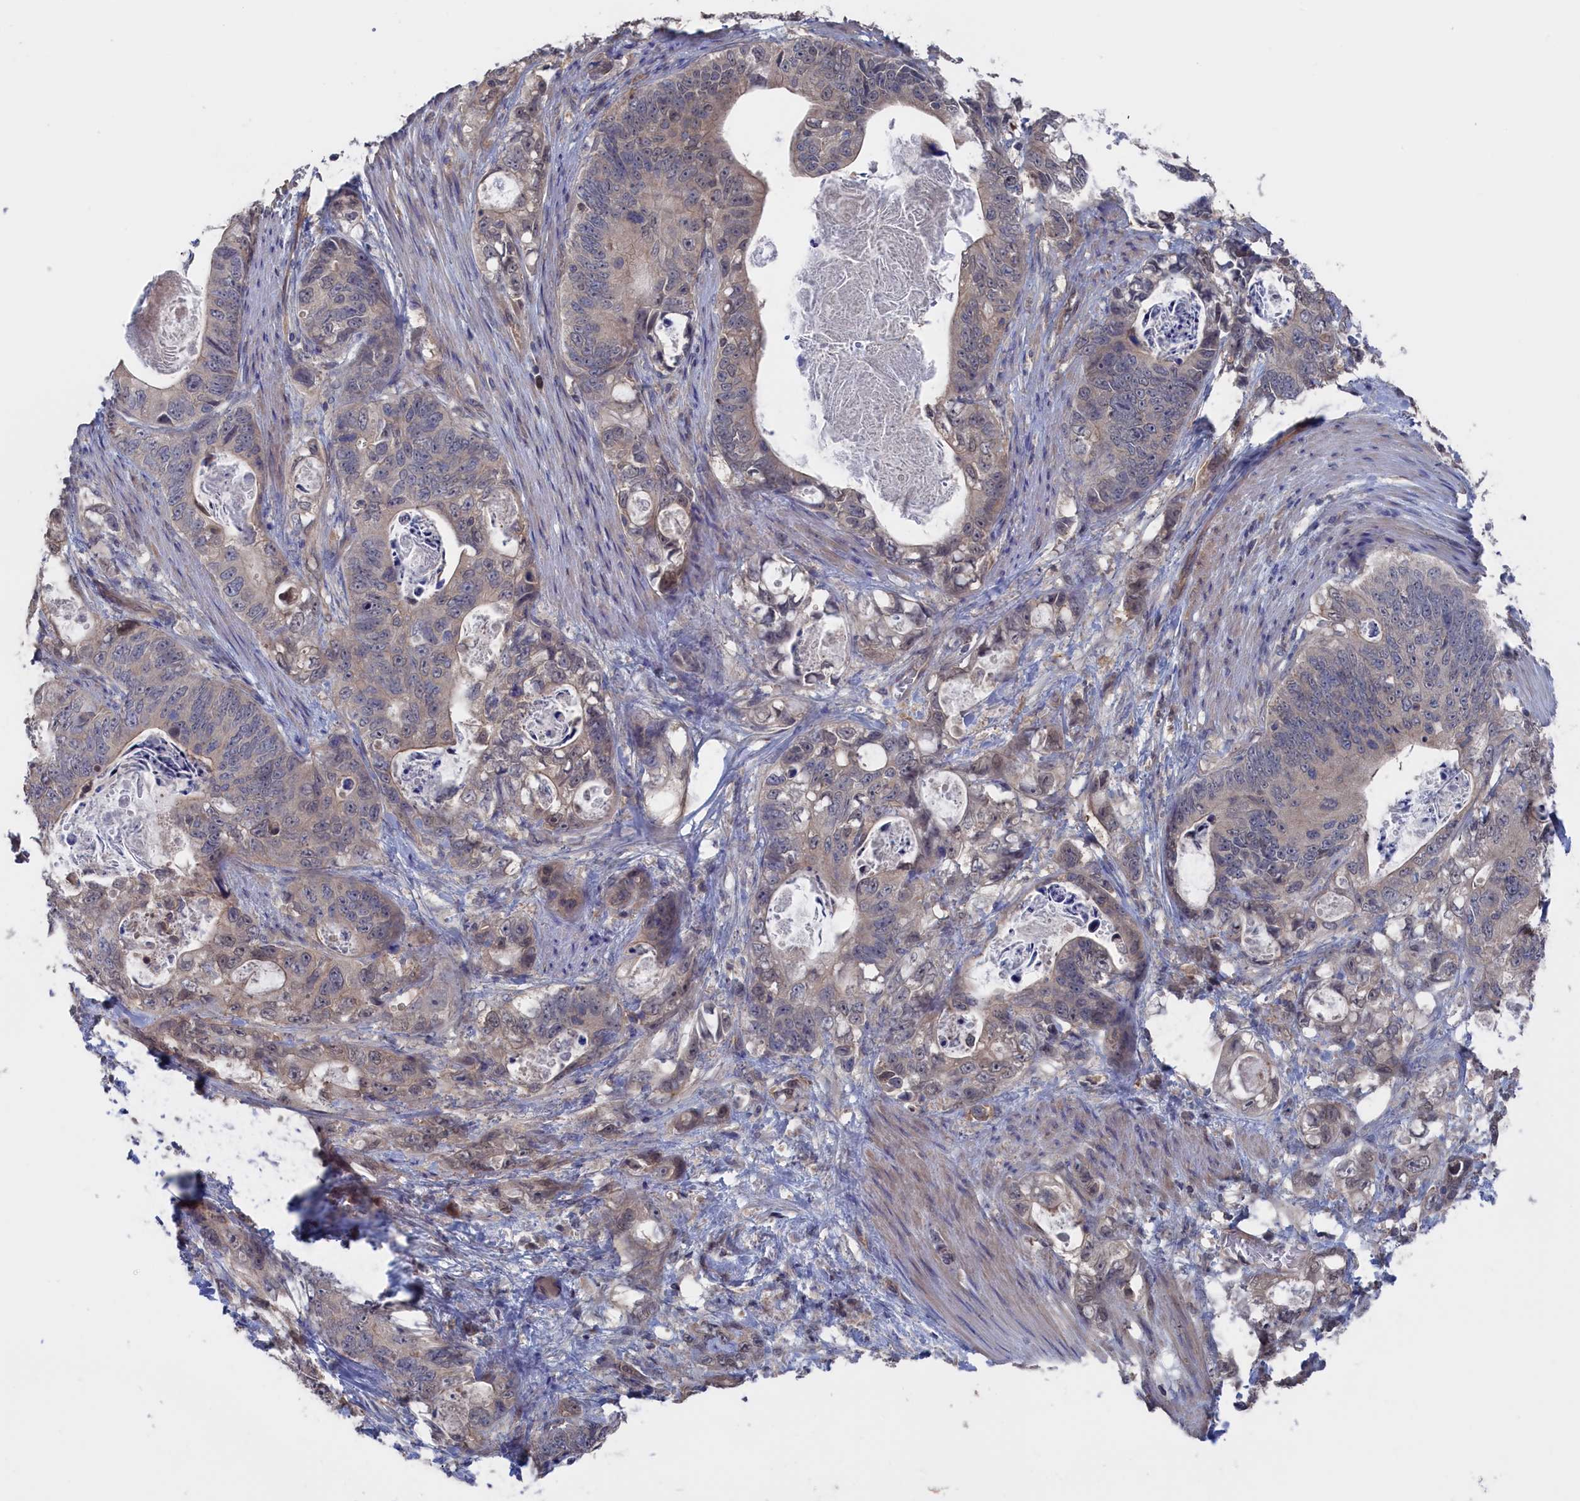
{"staining": {"intensity": "weak", "quantity": "25%-75%", "location": "cytoplasmic/membranous"}, "tissue": "stomach cancer", "cell_type": "Tumor cells", "image_type": "cancer", "snomed": [{"axis": "morphology", "description": "Normal tissue, NOS"}, {"axis": "morphology", "description": "Adenocarcinoma, NOS"}, {"axis": "topography", "description": "Stomach"}], "caption": "Stomach cancer stained for a protein (brown) displays weak cytoplasmic/membranous positive staining in about 25%-75% of tumor cells.", "gene": "NUTF2", "patient": {"sex": "female", "age": 89}}